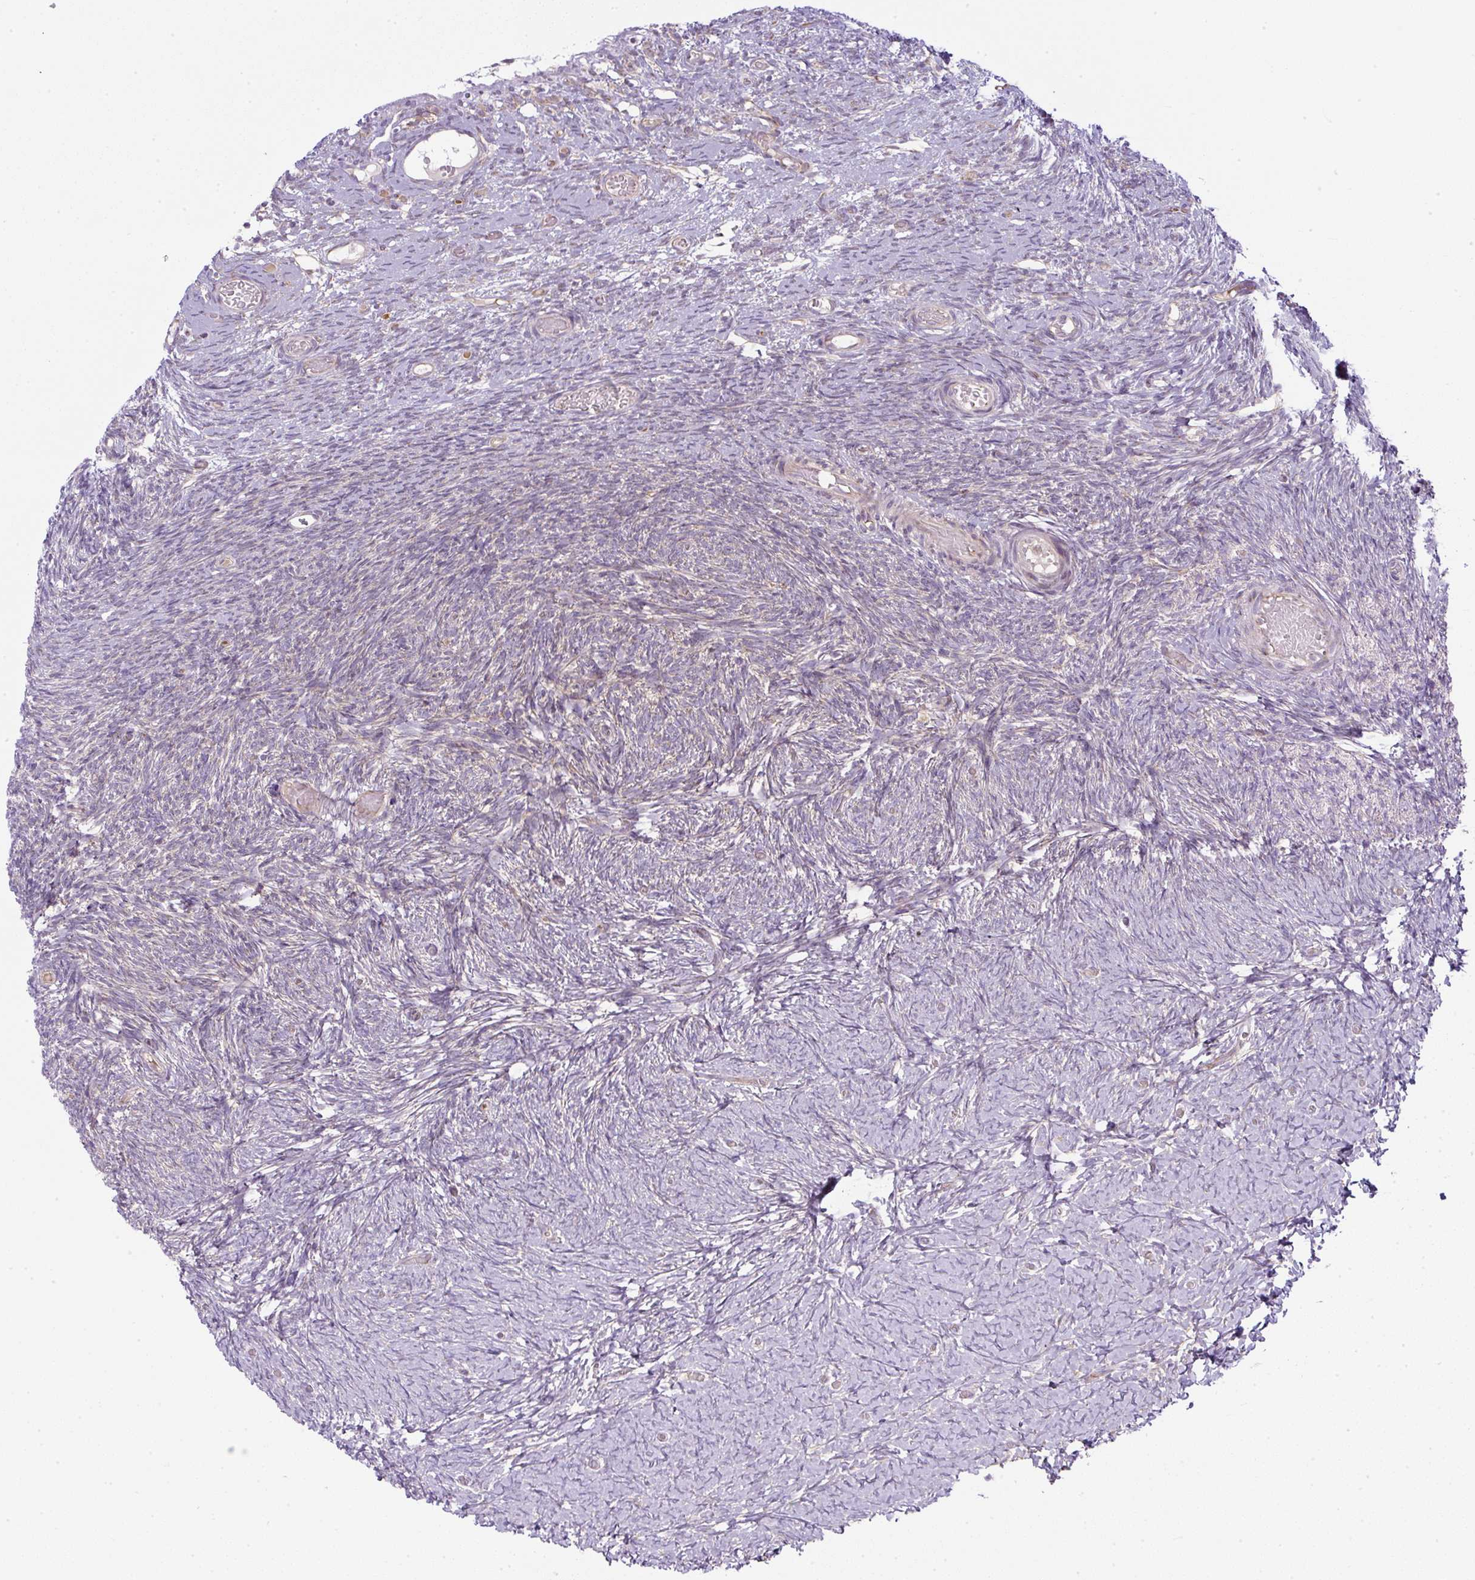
{"staining": {"intensity": "weak", "quantity": ">75%", "location": "cytoplasmic/membranous"}, "tissue": "ovary", "cell_type": "Follicle cells", "image_type": "normal", "snomed": [{"axis": "morphology", "description": "Normal tissue, NOS"}, {"axis": "topography", "description": "Ovary"}], "caption": "A photomicrograph showing weak cytoplasmic/membranous staining in about >75% of follicle cells in benign ovary, as visualized by brown immunohistochemical staining.", "gene": "MLX", "patient": {"sex": "female", "age": 39}}